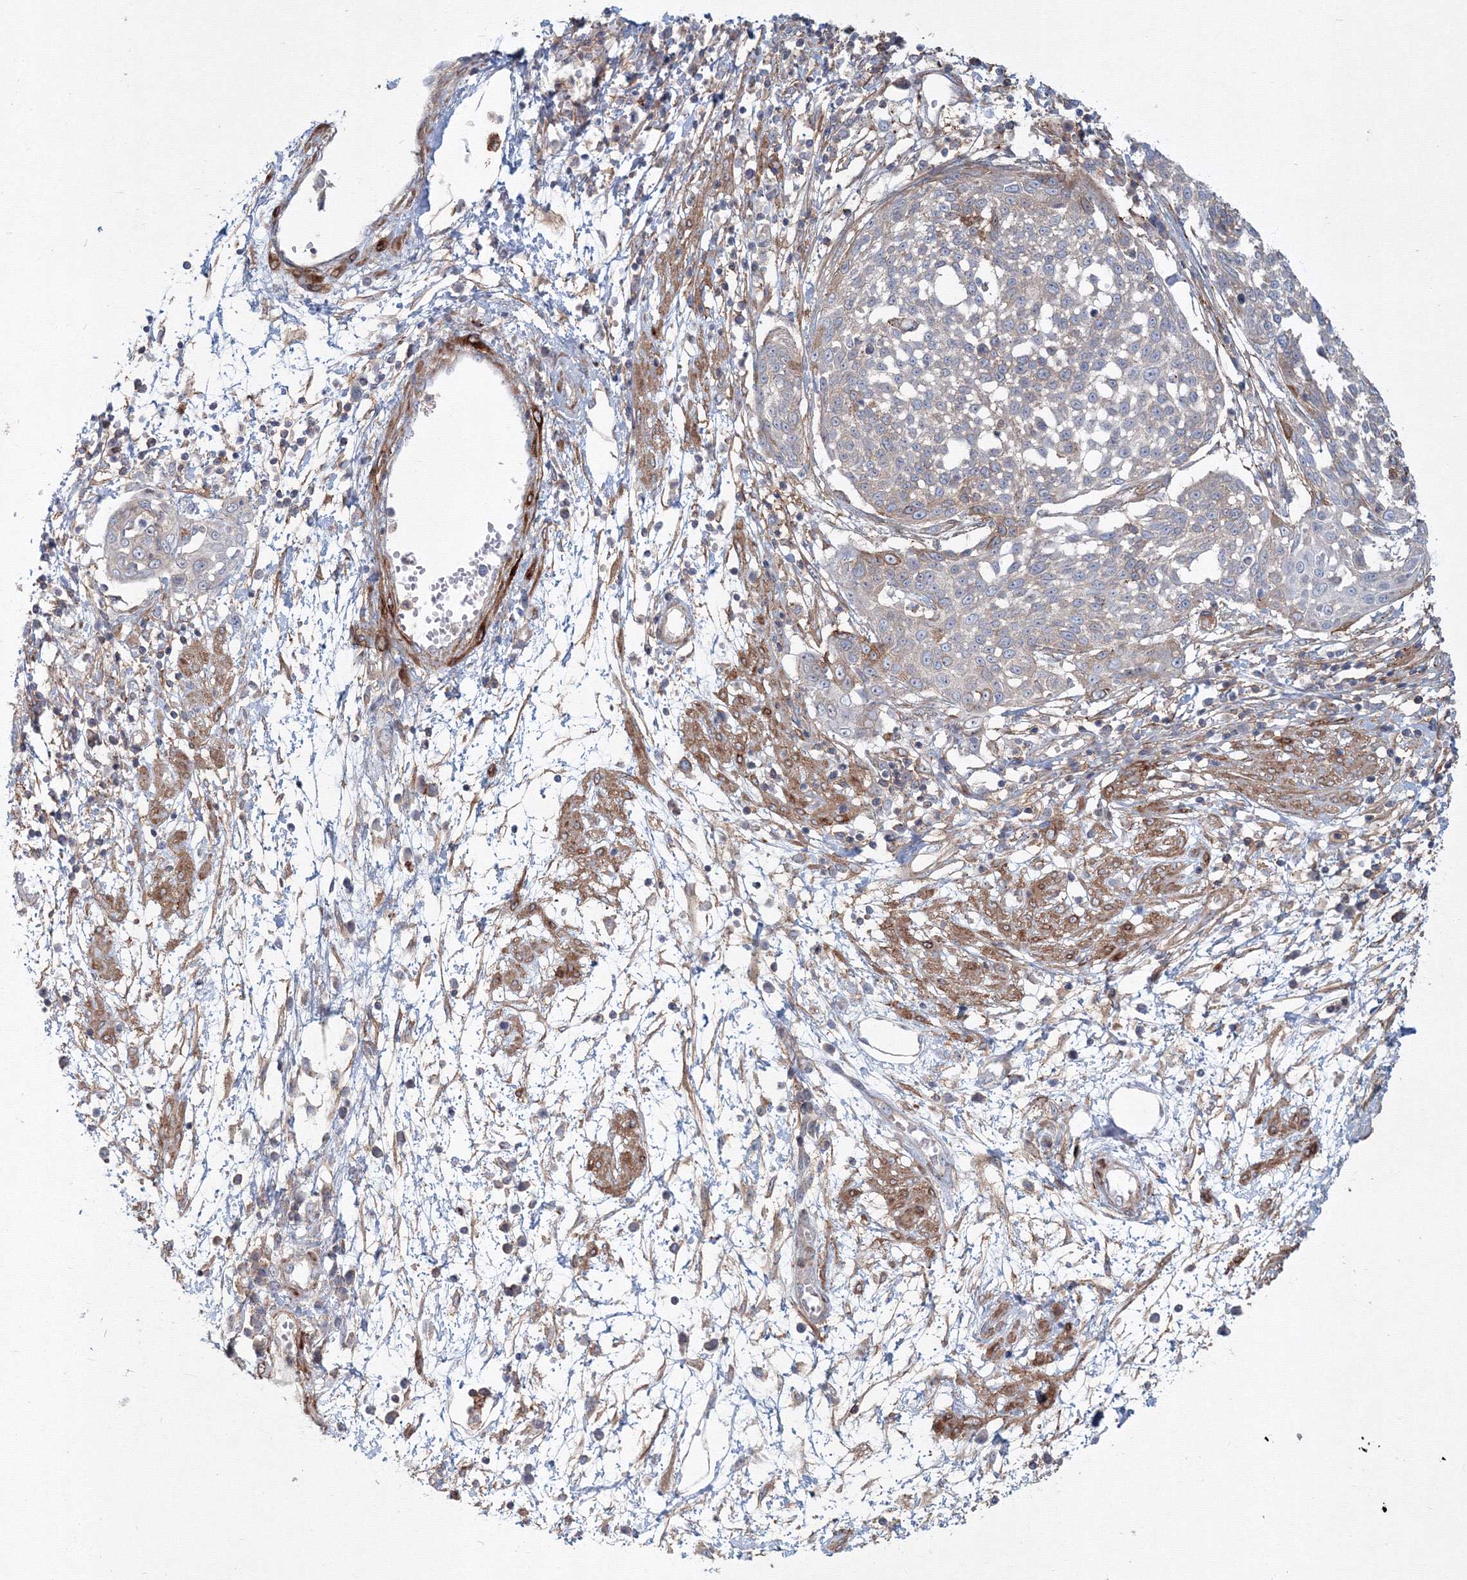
{"staining": {"intensity": "weak", "quantity": "<25%", "location": "cytoplasmic/membranous"}, "tissue": "cervical cancer", "cell_type": "Tumor cells", "image_type": "cancer", "snomed": [{"axis": "morphology", "description": "Squamous cell carcinoma, NOS"}, {"axis": "topography", "description": "Cervix"}], "caption": "Immunohistochemistry (IHC) photomicrograph of human squamous cell carcinoma (cervical) stained for a protein (brown), which exhibits no expression in tumor cells.", "gene": "SH3PXD2A", "patient": {"sex": "female", "age": 34}}